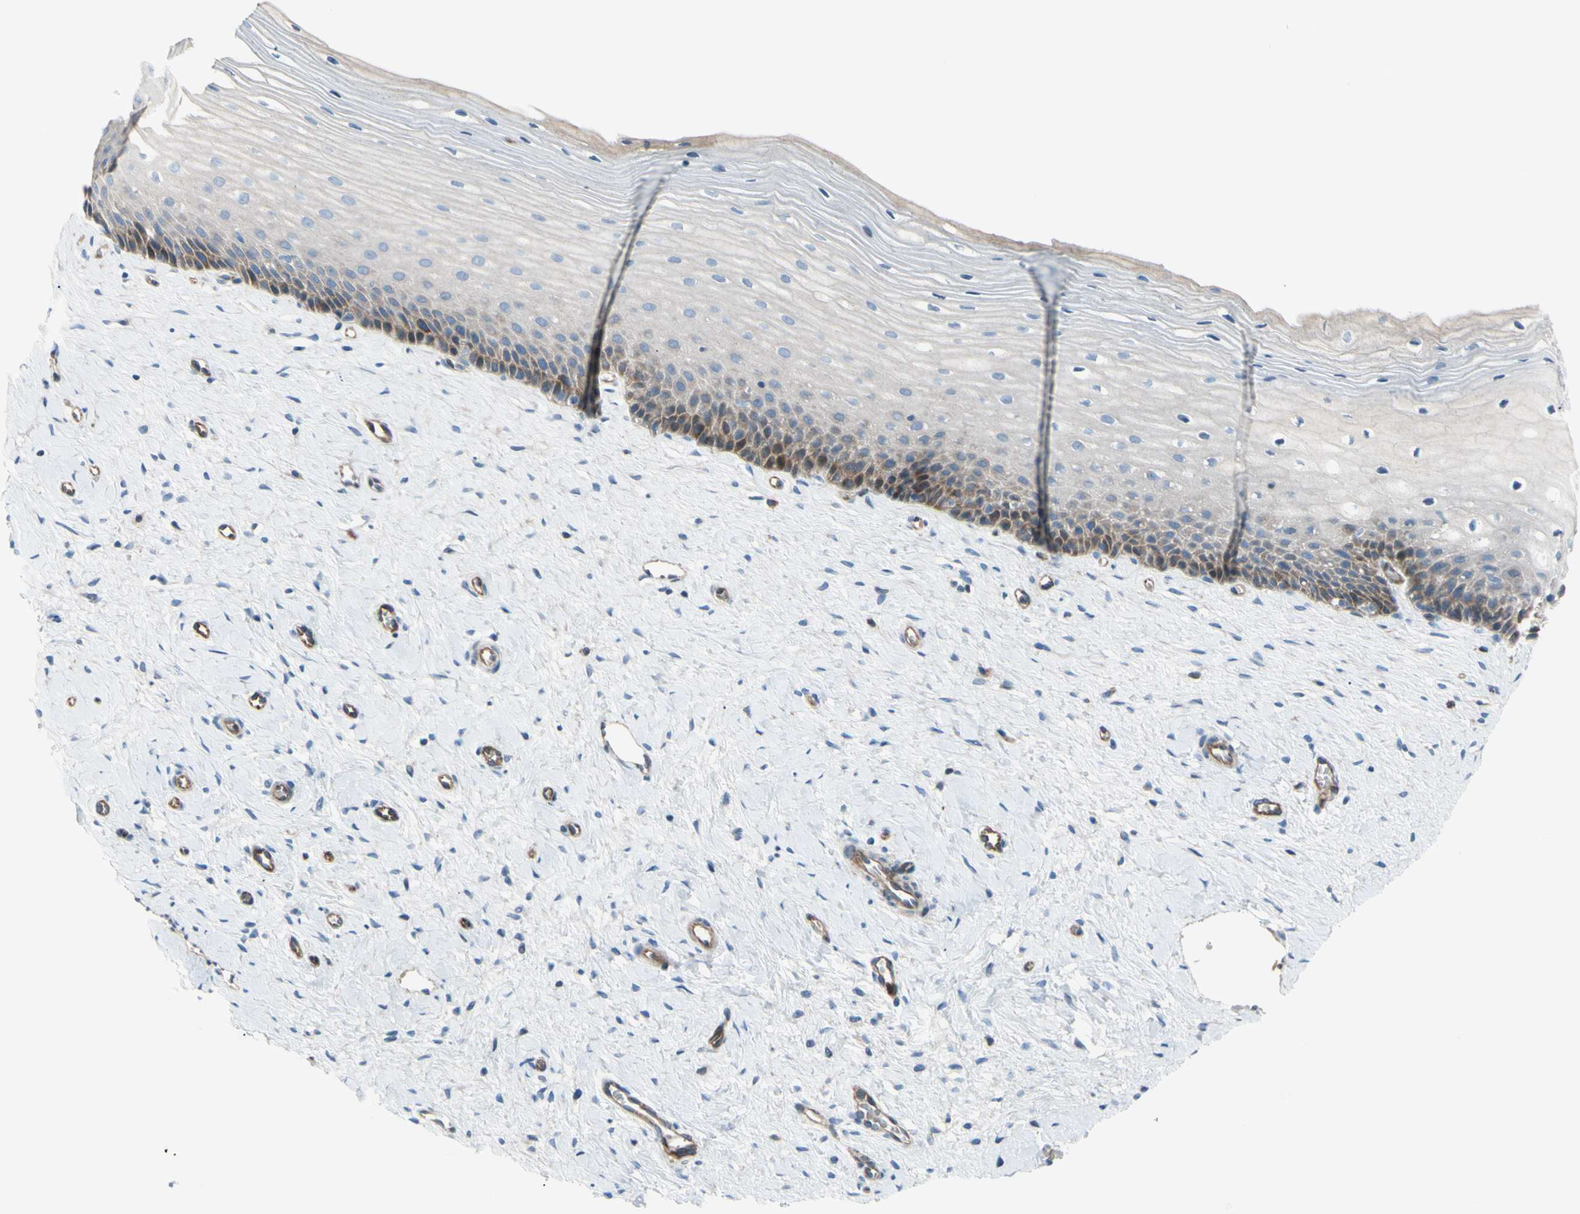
{"staining": {"intensity": "moderate", "quantity": "25%-75%", "location": "cytoplasmic/membranous"}, "tissue": "cervix", "cell_type": "Glandular cells", "image_type": "normal", "snomed": [{"axis": "morphology", "description": "Normal tissue, NOS"}, {"axis": "topography", "description": "Cervix"}], "caption": "Protein expression analysis of unremarkable human cervix reveals moderate cytoplasmic/membranous positivity in about 25%-75% of glandular cells.", "gene": "PAK2", "patient": {"sex": "female", "age": 39}}